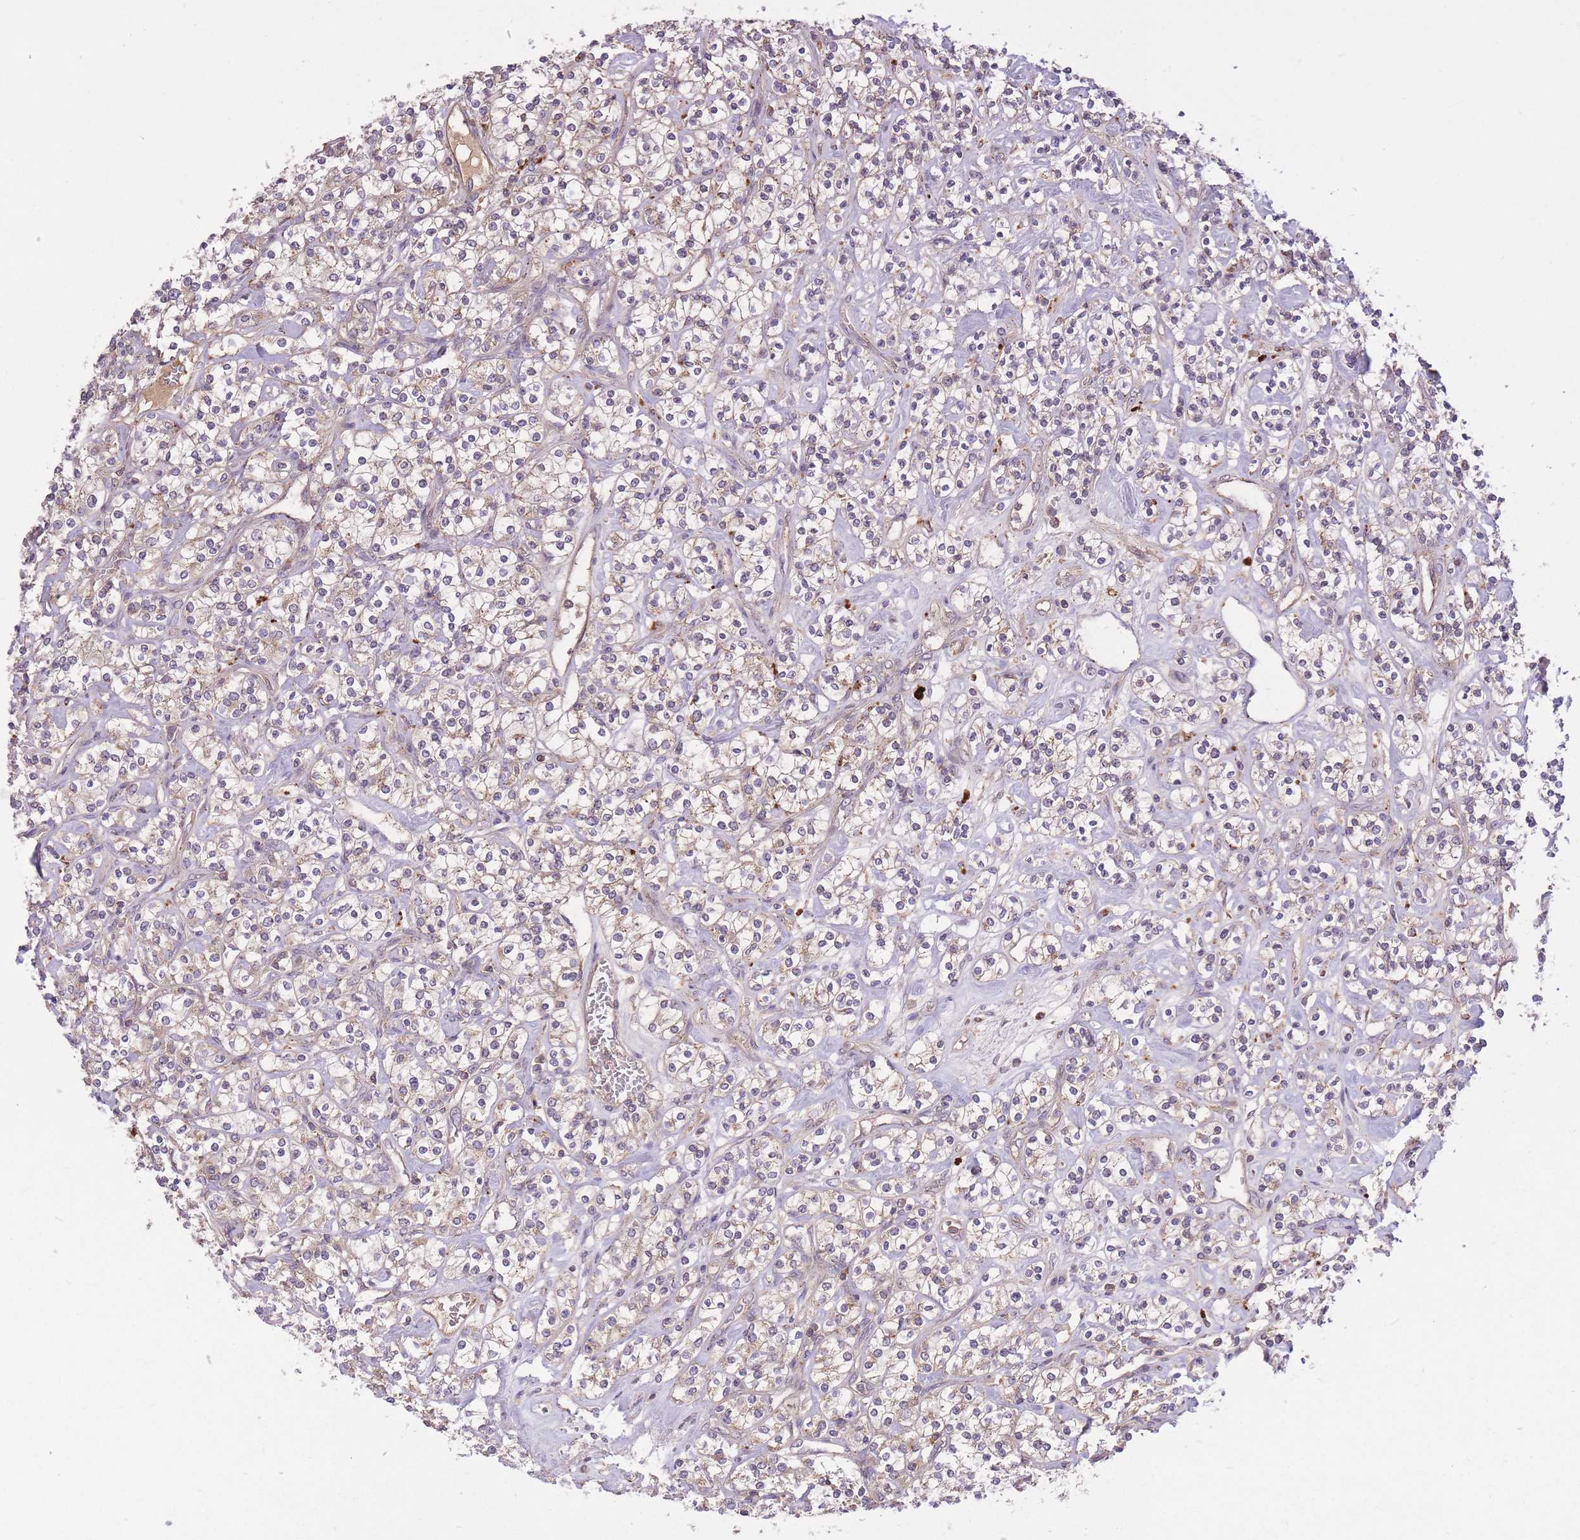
{"staining": {"intensity": "weak", "quantity": "25%-75%", "location": "cytoplasmic/membranous"}, "tissue": "renal cancer", "cell_type": "Tumor cells", "image_type": "cancer", "snomed": [{"axis": "morphology", "description": "Adenocarcinoma, NOS"}, {"axis": "topography", "description": "Kidney"}], "caption": "Protein staining of renal adenocarcinoma tissue exhibits weak cytoplasmic/membranous expression in about 25%-75% of tumor cells.", "gene": "POLR3F", "patient": {"sex": "male", "age": 77}}